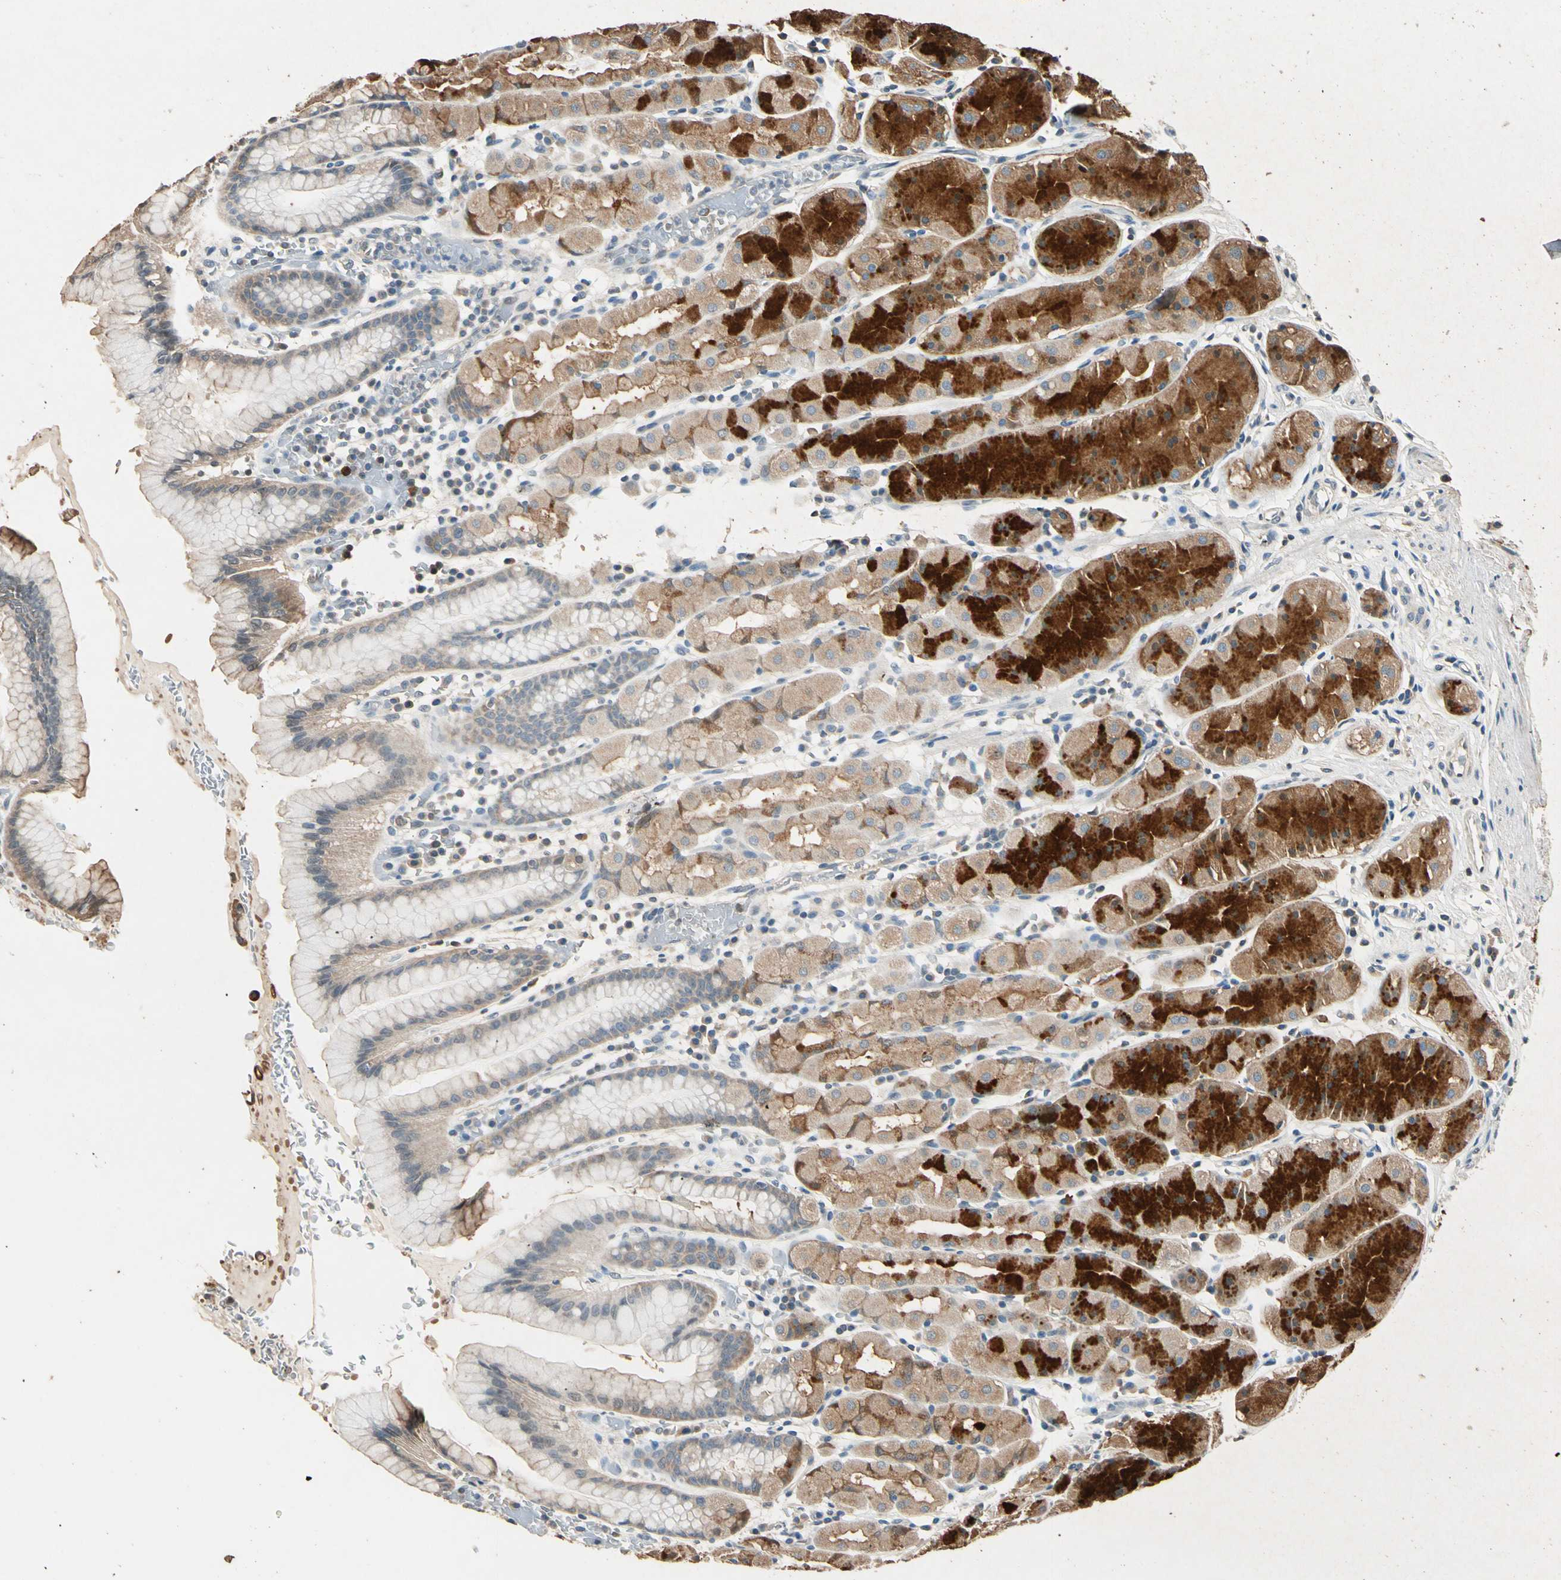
{"staining": {"intensity": "strong", "quantity": "25%-75%", "location": "cytoplasmic/membranous"}, "tissue": "stomach", "cell_type": "Glandular cells", "image_type": "normal", "snomed": [{"axis": "morphology", "description": "Normal tissue, NOS"}, {"axis": "topography", "description": "Stomach, lower"}], "caption": "This micrograph exhibits immunohistochemistry (IHC) staining of unremarkable stomach, with high strong cytoplasmic/membranous staining in about 25%-75% of glandular cells.", "gene": "MAP3K7", "patient": {"sex": "male", "age": 56}}